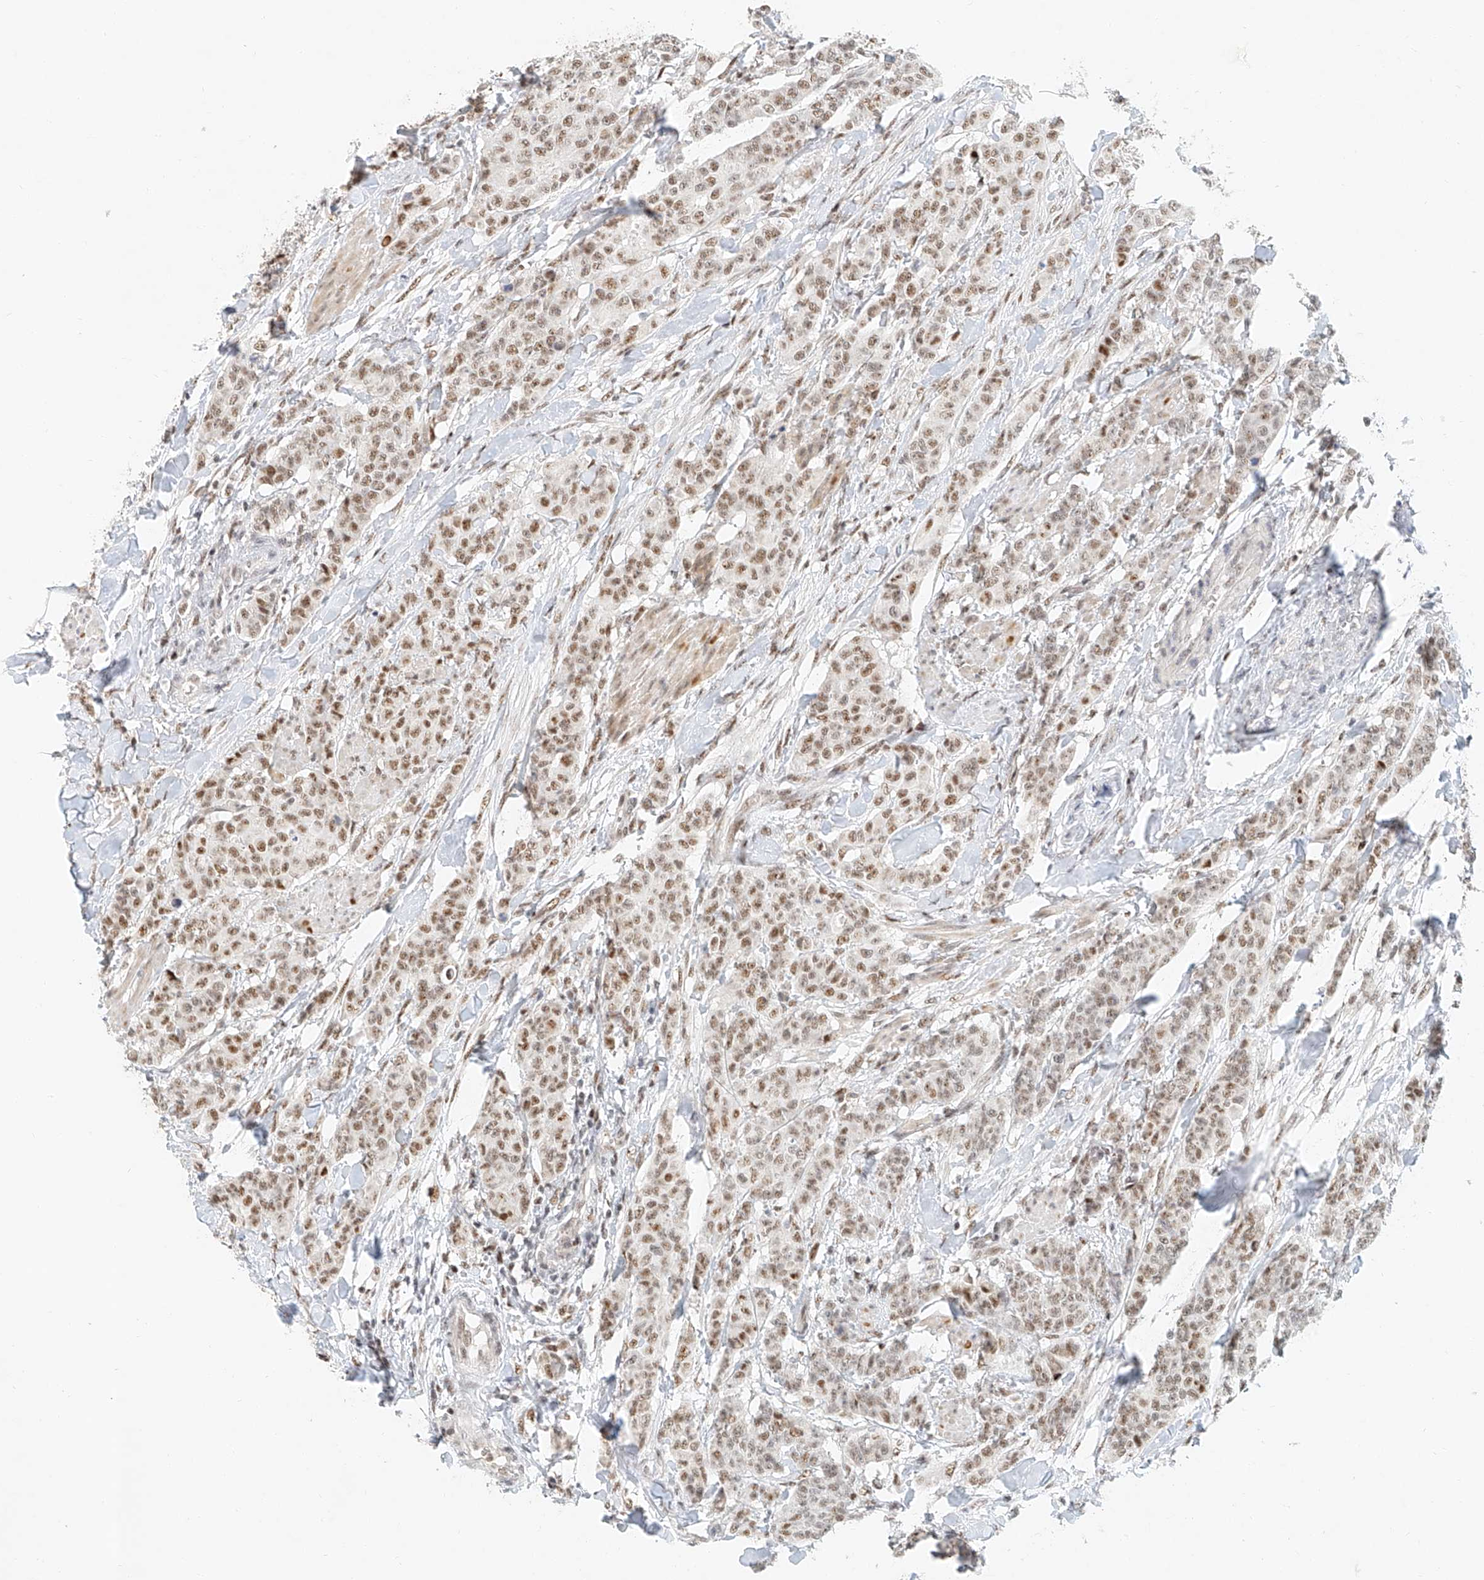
{"staining": {"intensity": "moderate", "quantity": ">75%", "location": "nuclear"}, "tissue": "breast cancer", "cell_type": "Tumor cells", "image_type": "cancer", "snomed": [{"axis": "morphology", "description": "Duct carcinoma"}, {"axis": "topography", "description": "Breast"}], "caption": "Protein staining of breast cancer (infiltrating ductal carcinoma) tissue displays moderate nuclear expression in about >75% of tumor cells.", "gene": "CXorf58", "patient": {"sex": "female", "age": 40}}